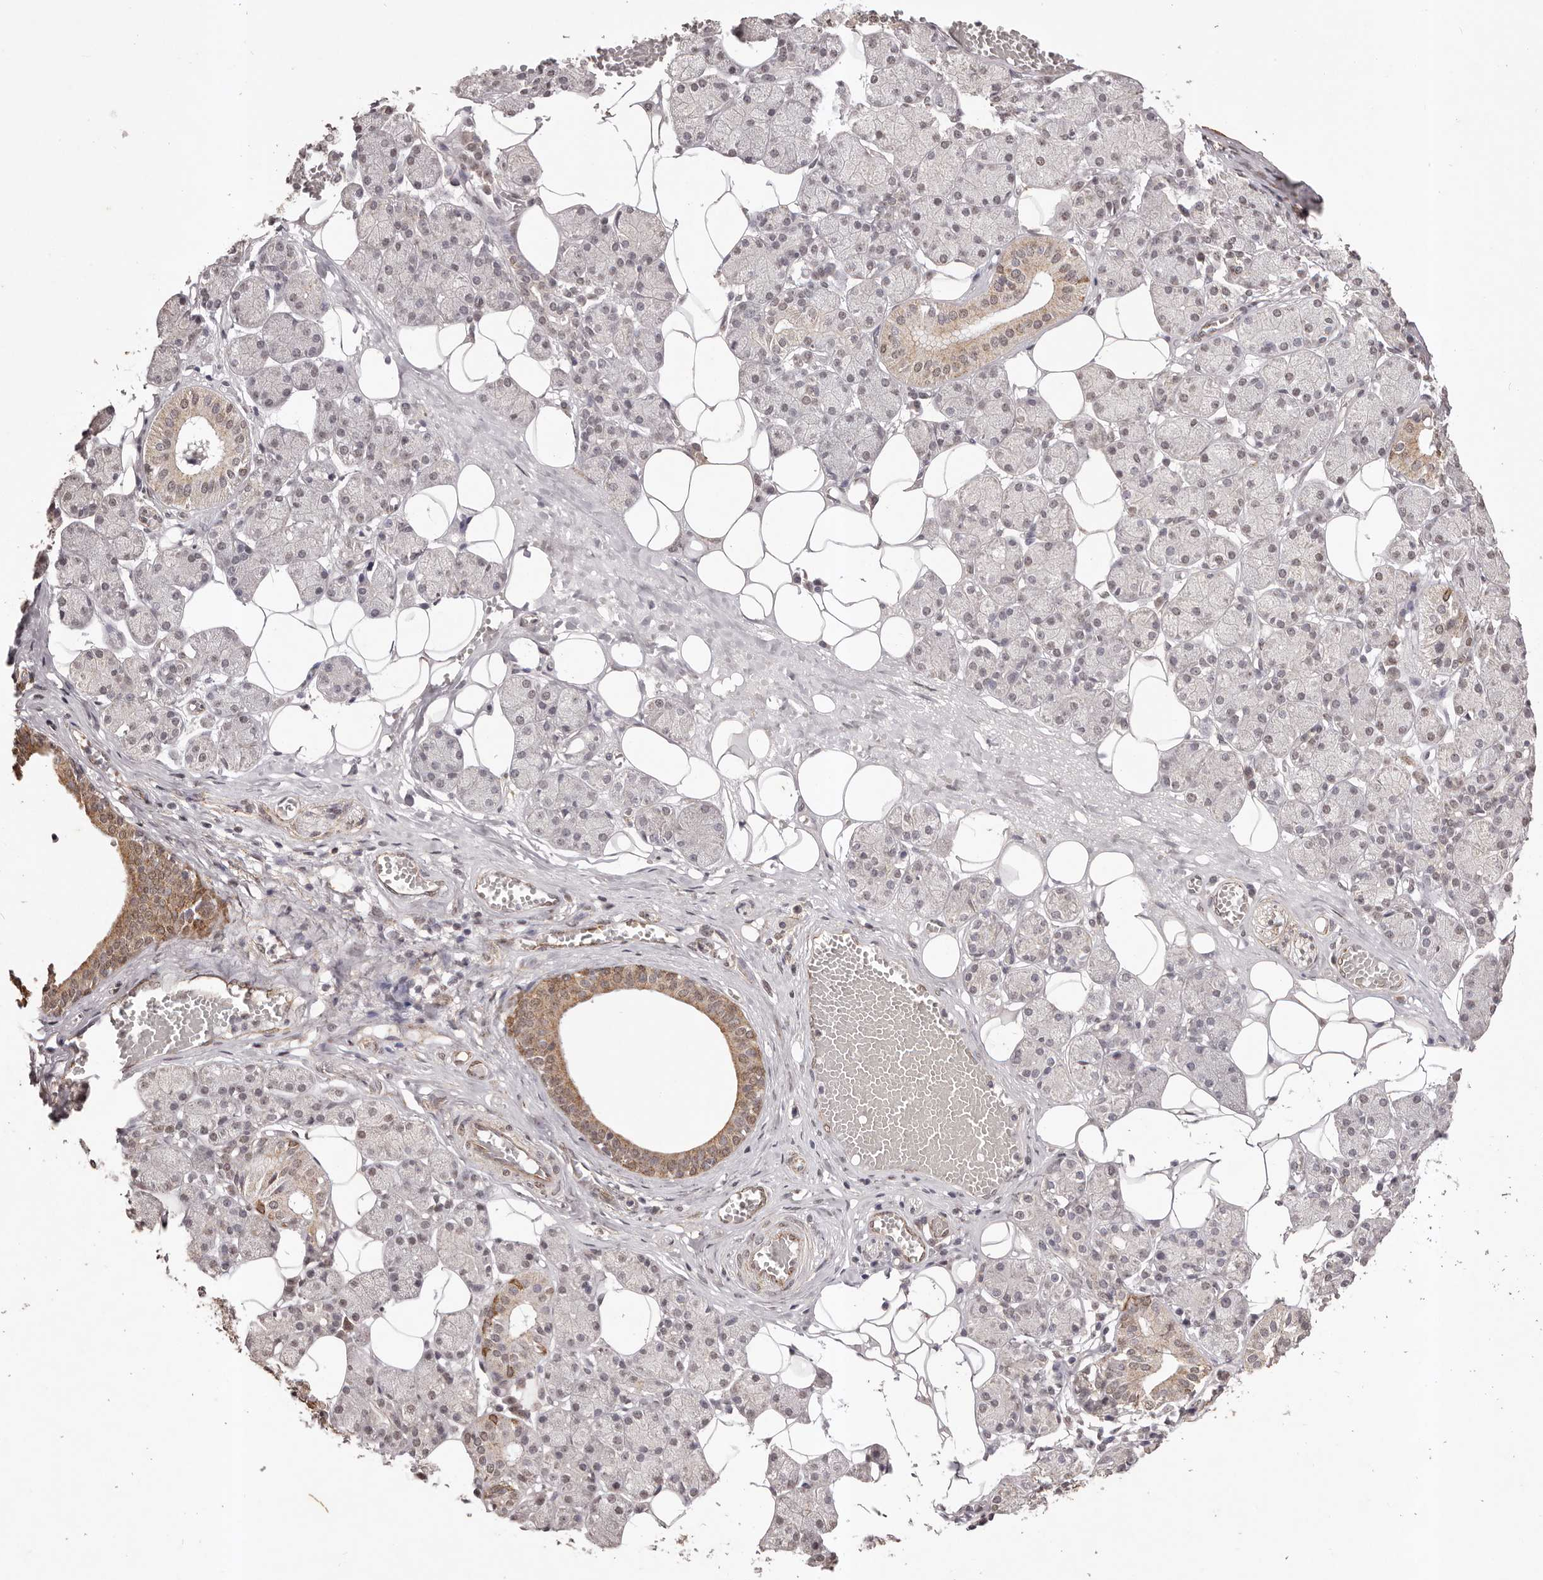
{"staining": {"intensity": "moderate", "quantity": "25%-75%", "location": "cytoplasmic/membranous,nuclear"}, "tissue": "salivary gland", "cell_type": "Glandular cells", "image_type": "normal", "snomed": [{"axis": "morphology", "description": "Normal tissue, NOS"}, {"axis": "topography", "description": "Salivary gland"}], "caption": "An immunohistochemistry (IHC) photomicrograph of benign tissue is shown. Protein staining in brown labels moderate cytoplasmic/membranous,nuclear positivity in salivary gland within glandular cells. Ihc stains the protein of interest in brown and the nuclei are stained blue.", "gene": "RPS6KA5", "patient": {"sex": "female", "age": 33}}